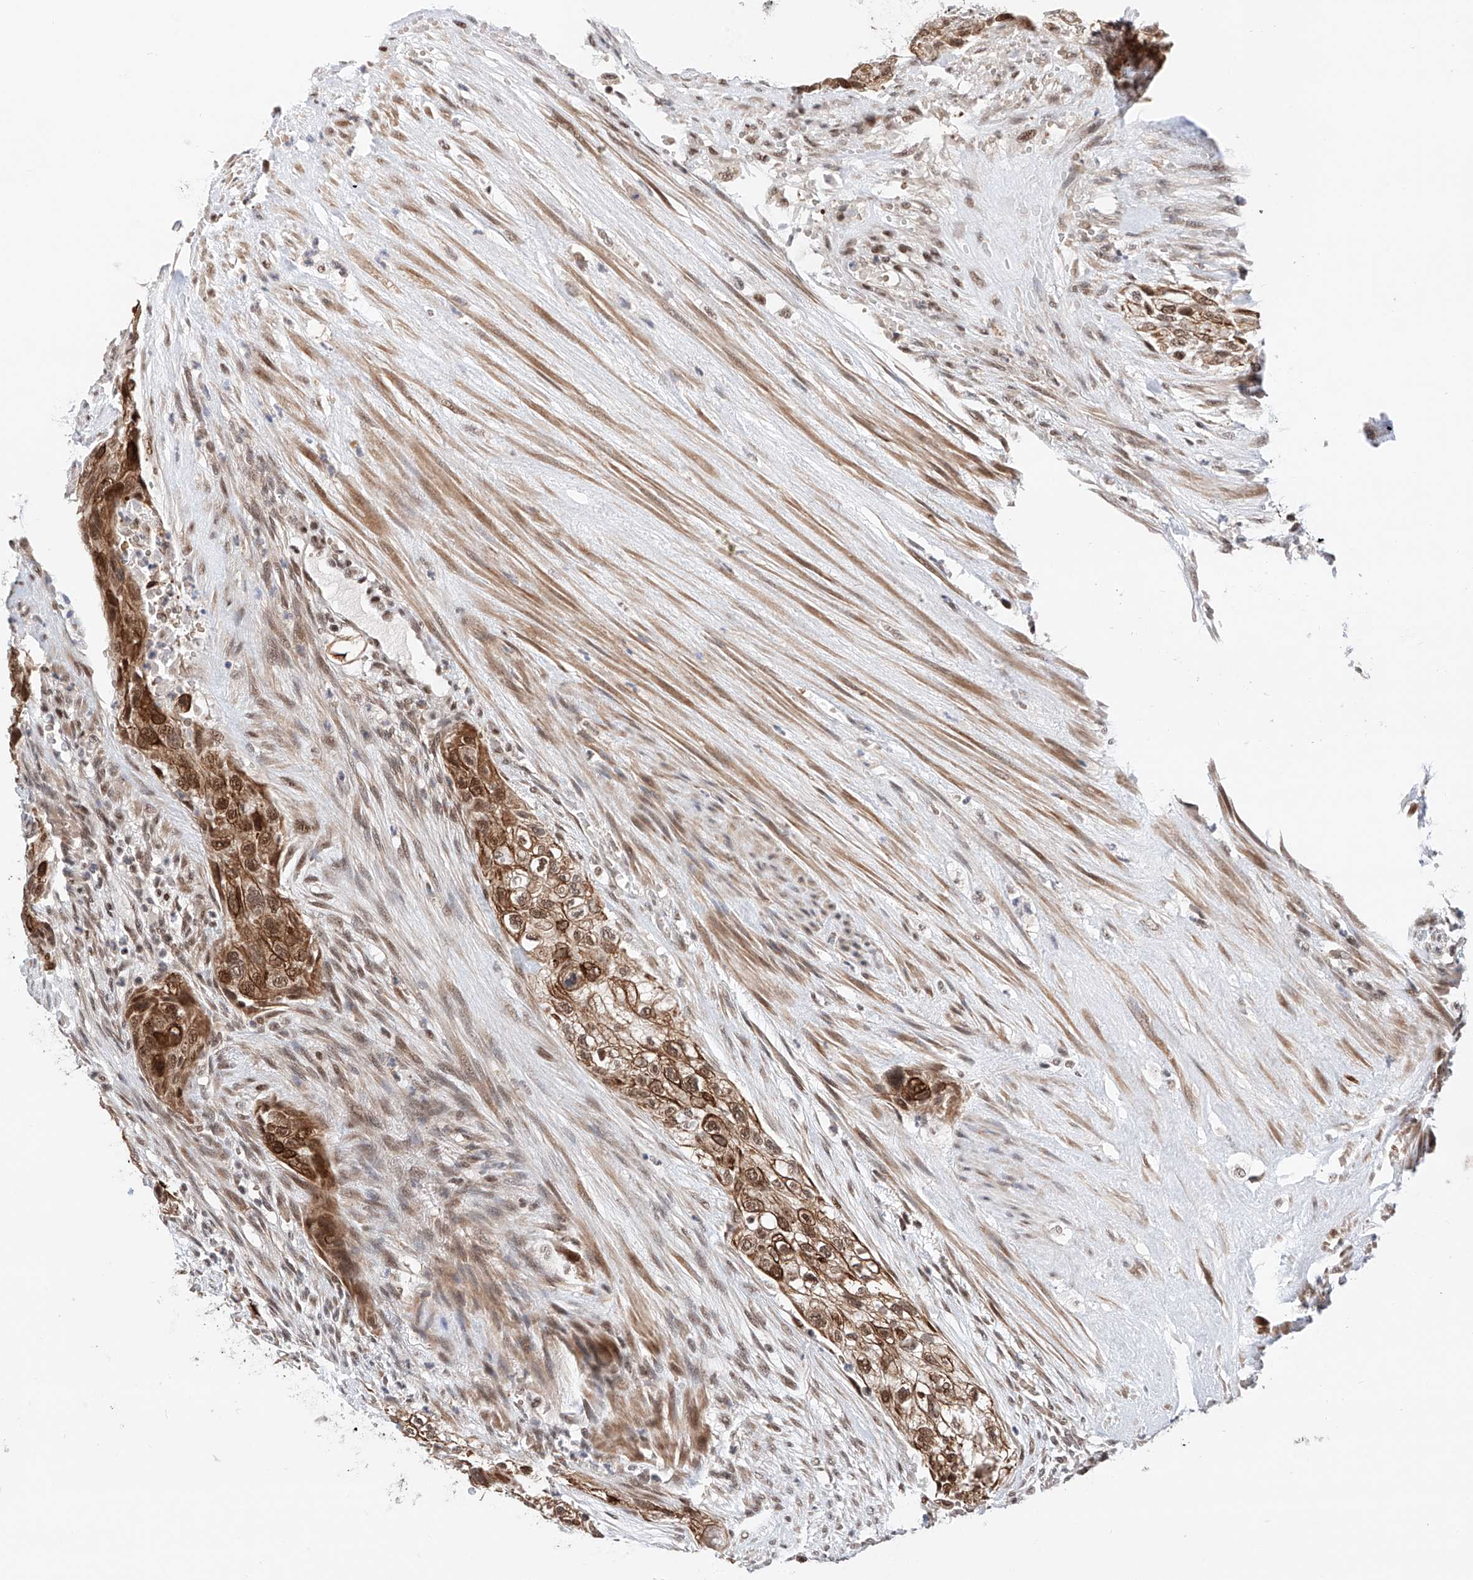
{"staining": {"intensity": "strong", "quantity": ">75%", "location": "cytoplasmic/membranous,nuclear"}, "tissue": "urothelial cancer", "cell_type": "Tumor cells", "image_type": "cancer", "snomed": [{"axis": "morphology", "description": "Urothelial carcinoma, High grade"}, {"axis": "topography", "description": "Urinary bladder"}], "caption": "Protein expression analysis of human urothelial carcinoma (high-grade) reveals strong cytoplasmic/membranous and nuclear positivity in about >75% of tumor cells.", "gene": "SNRNP200", "patient": {"sex": "male", "age": 35}}